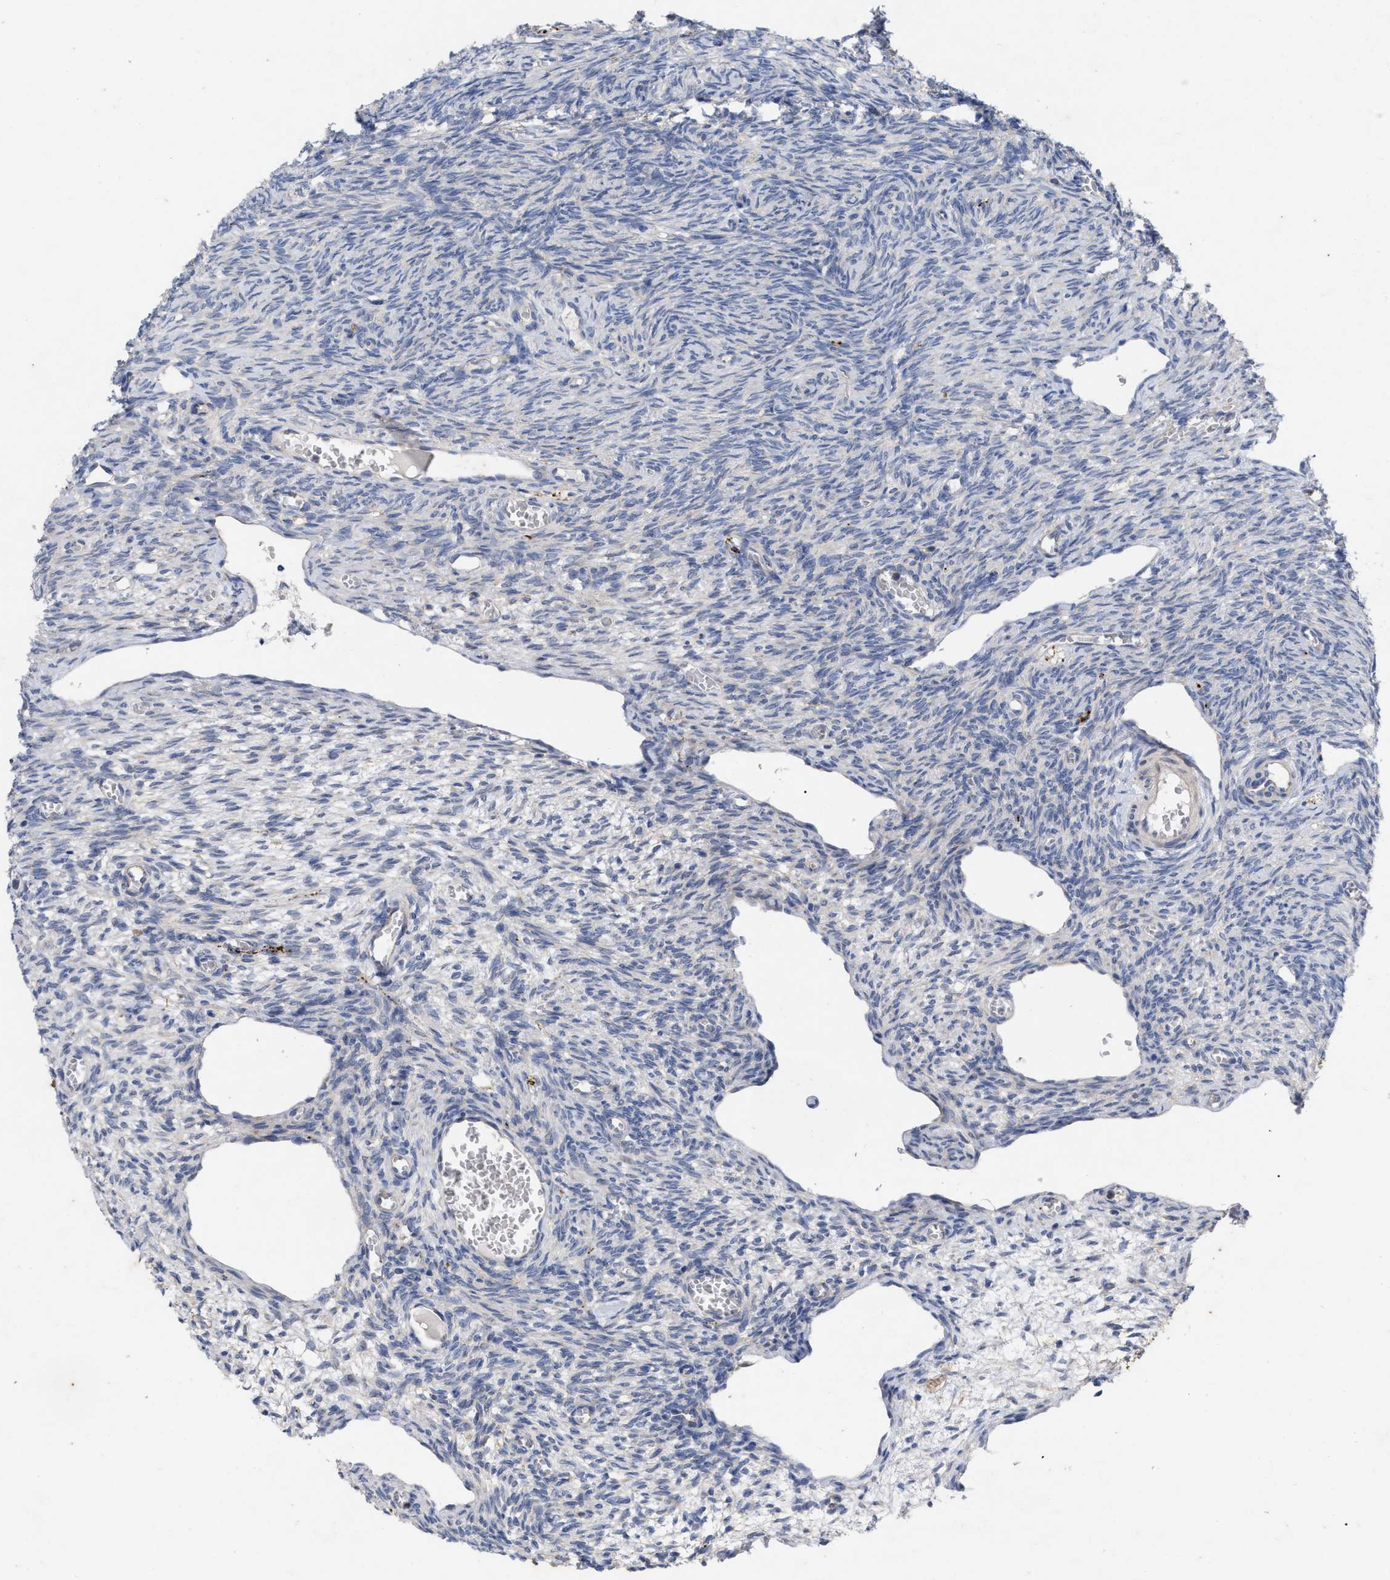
{"staining": {"intensity": "negative", "quantity": "none", "location": "none"}, "tissue": "ovary", "cell_type": "Ovarian stroma cells", "image_type": "normal", "snomed": [{"axis": "morphology", "description": "Normal tissue, NOS"}, {"axis": "topography", "description": "Ovary"}], "caption": "Ovarian stroma cells are negative for brown protein staining in unremarkable ovary.", "gene": "VIP", "patient": {"sex": "female", "age": 27}}